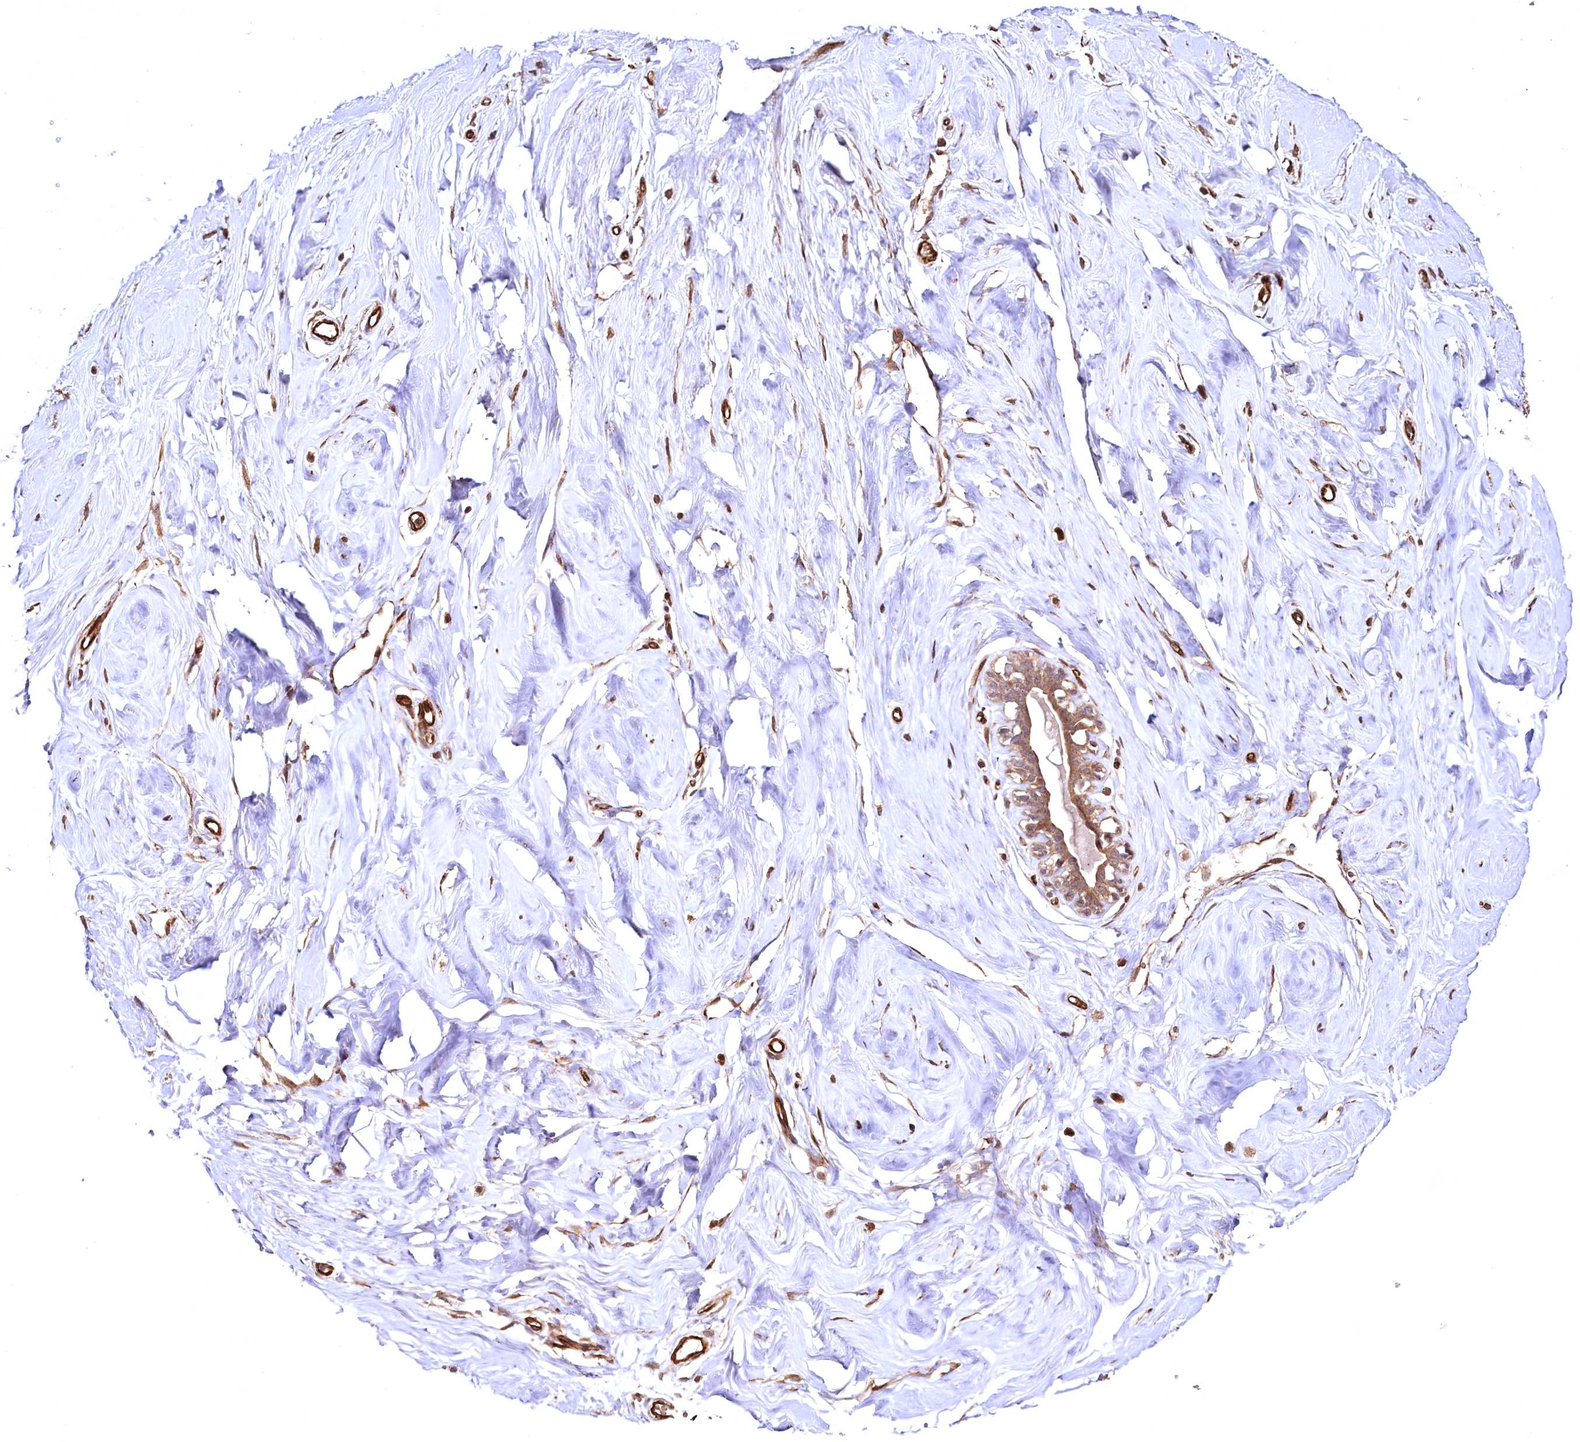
{"staining": {"intensity": "negative", "quantity": "none", "location": "none"}, "tissue": "breast", "cell_type": "Adipocytes", "image_type": "normal", "snomed": [{"axis": "morphology", "description": "Normal tissue, NOS"}, {"axis": "morphology", "description": "Adenoma, NOS"}, {"axis": "topography", "description": "Breast"}], "caption": "An immunohistochemistry (IHC) photomicrograph of normal breast is shown. There is no staining in adipocytes of breast.", "gene": "TBCEL", "patient": {"sex": "female", "age": 23}}